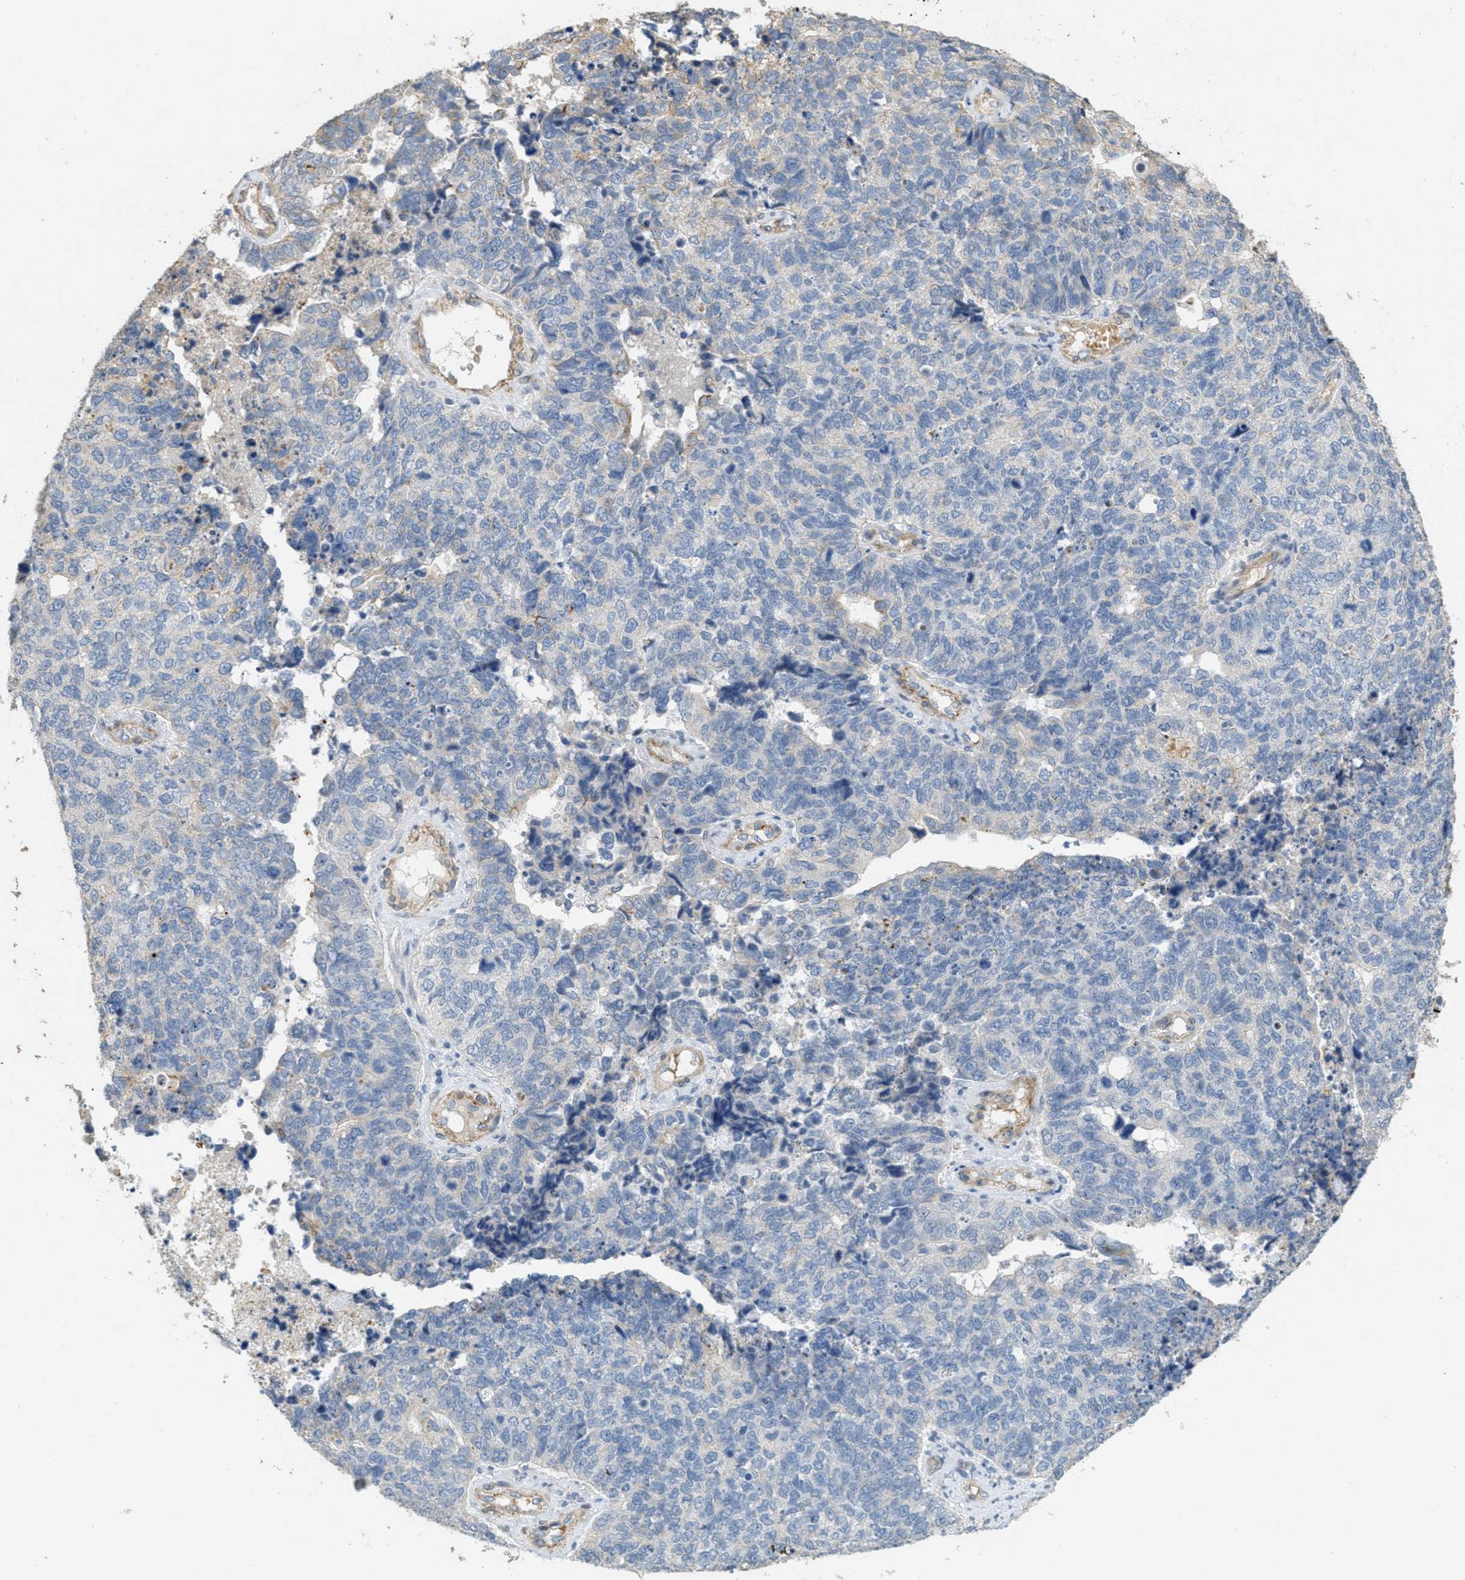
{"staining": {"intensity": "weak", "quantity": "<25%", "location": "cytoplasmic/membranous"}, "tissue": "cervical cancer", "cell_type": "Tumor cells", "image_type": "cancer", "snomed": [{"axis": "morphology", "description": "Squamous cell carcinoma, NOS"}, {"axis": "topography", "description": "Cervix"}], "caption": "Cervical cancer was stained to show a protein in brown. There is no significant expression in tumor cells.", "gene": "MRS2", "patient": {"sex": "female", "age": 63}}